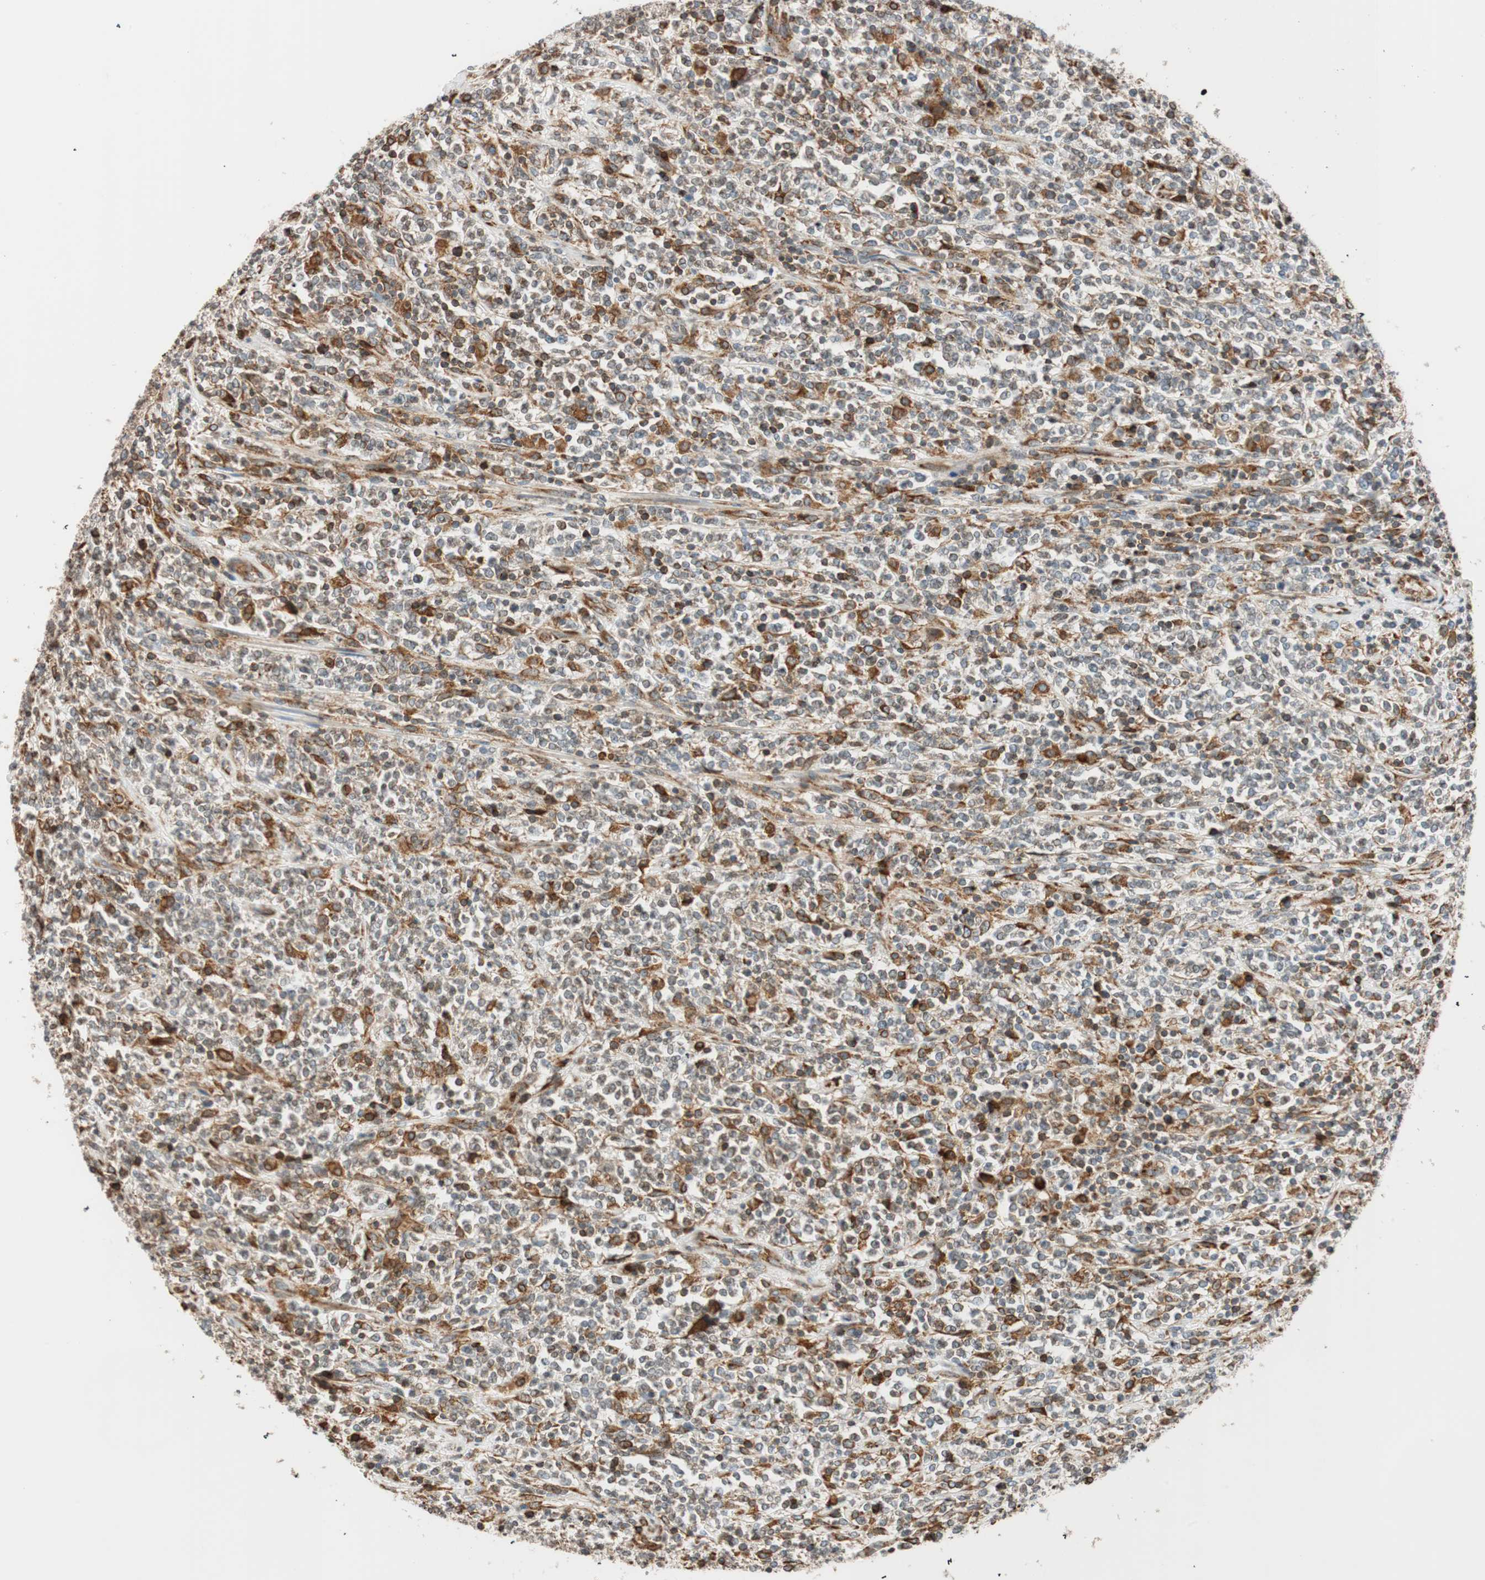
{"staining": {"intensity": "negative", "quantity": "none", "location": "none"}, "tissue": "lymphoma", "cell_type": "Tumor cells", "image_type": "cancer", "snomed": [{"axis": "morphology", "description": "Malignant lymphoma, non-Hodgkin's type, High grade"}, {"axis": "topography", "description": "Soft tissue"}], "caption": "This histopathology image is of lymphoma stained with immunohistochemistry (IHC) to label a protein in brown with the nuclei are counter-stained blue. There is no staining in tumor cells. Brightfield microscopy of immunohistochemistry stained with DAB (brown) and hematoxylin (blue), captured at high magnification.", "gene": "PRKCSH", "patient": {"sex": "male", "age": 18}}